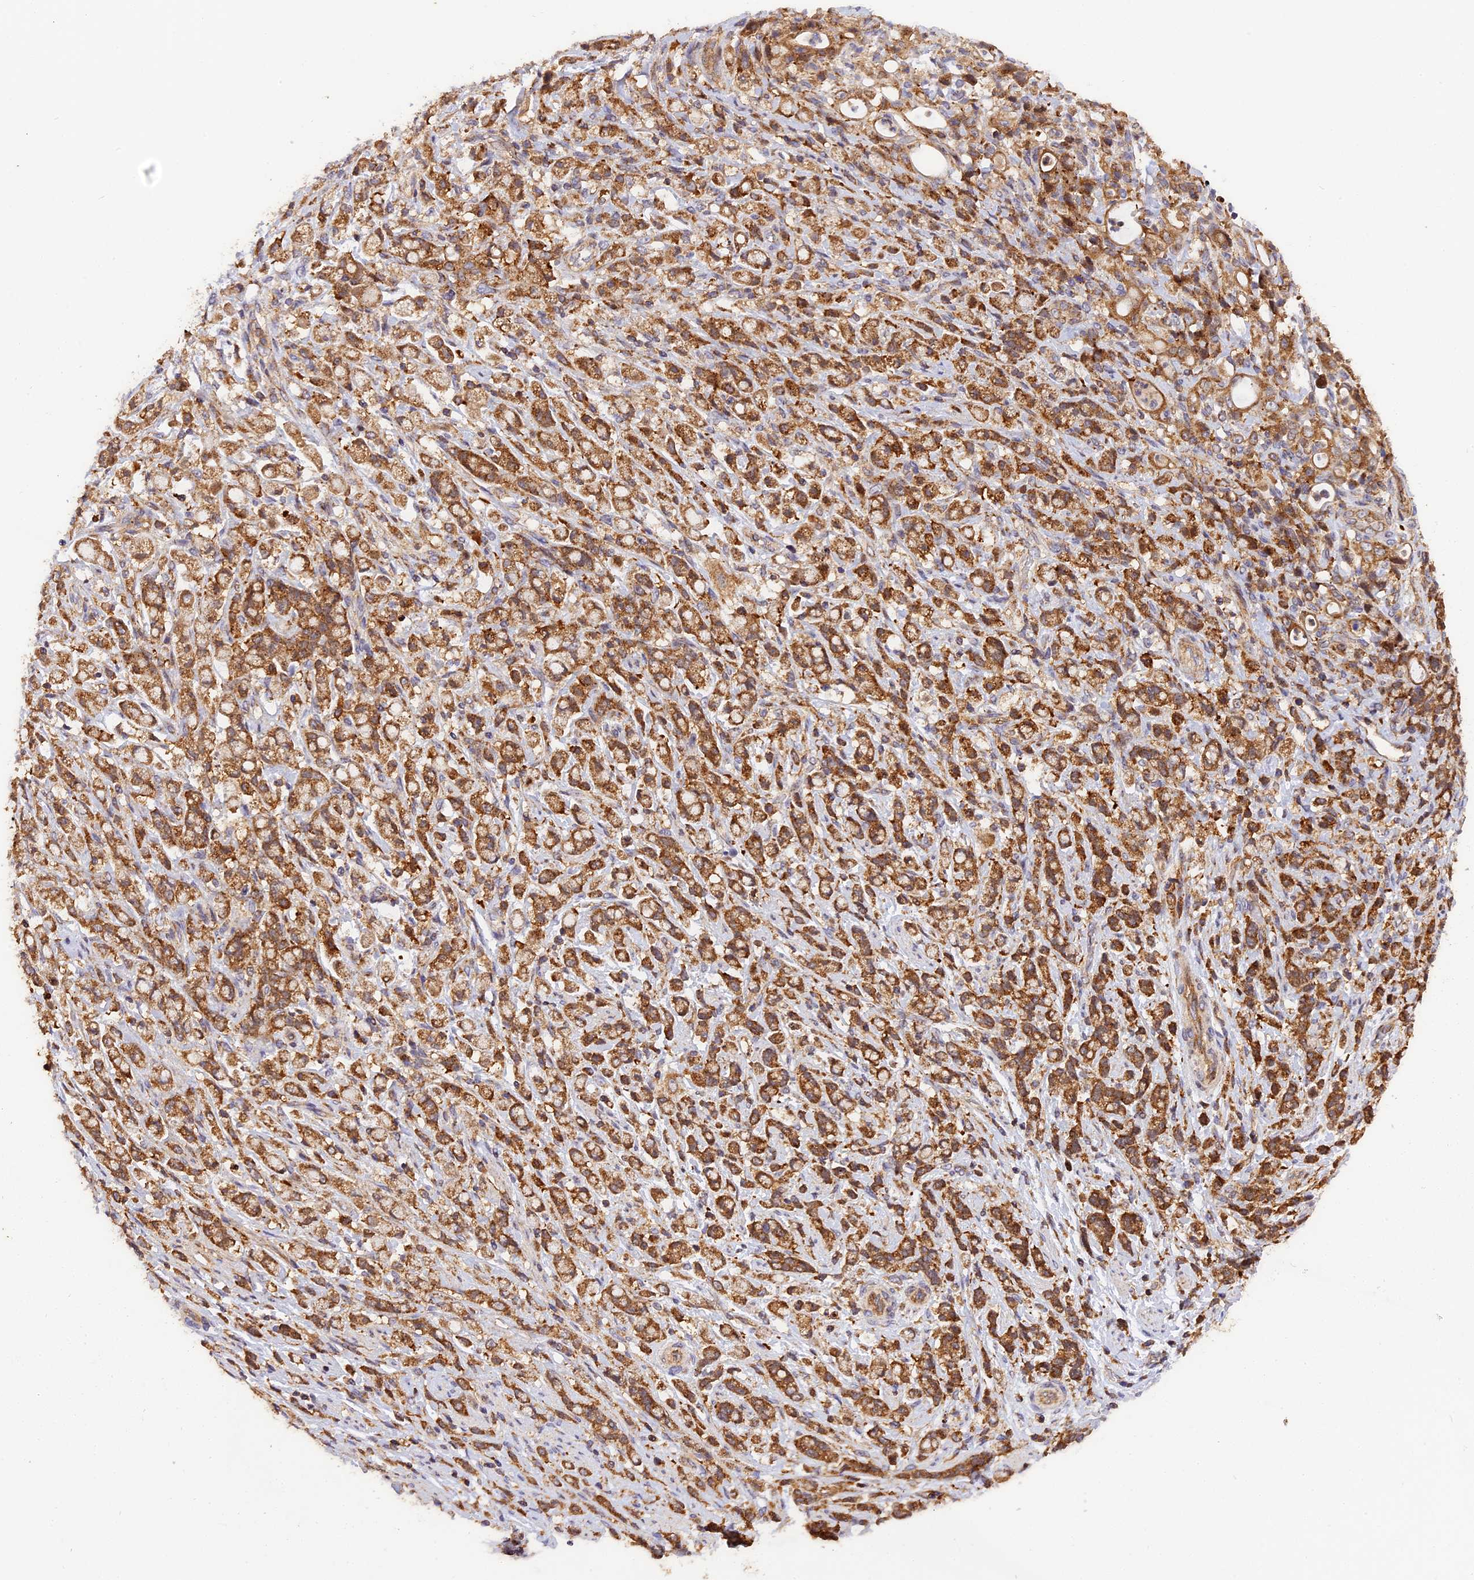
{"staining": {"intensity": "moderate", "quantity": ">75%", "location": "cytoplasmic/membranous"}, "tissue": "stomach cancer", "cell_type": "Tumor cells", "image_type": "cancer", "snomed": [{"axis": "morphology", "description": "Adenocarcinoma, NOS"}, {"axis": "topography", "description": "Stomach"}], "caption": "A micrograph of human stomach cancer (adenocarcinoma) stained for a protein reveals moderate cytoplasmic/membranous brown staining in tumor cells.", "gene": "PEX3", "patient": {"sex": "female", "age": 60}}